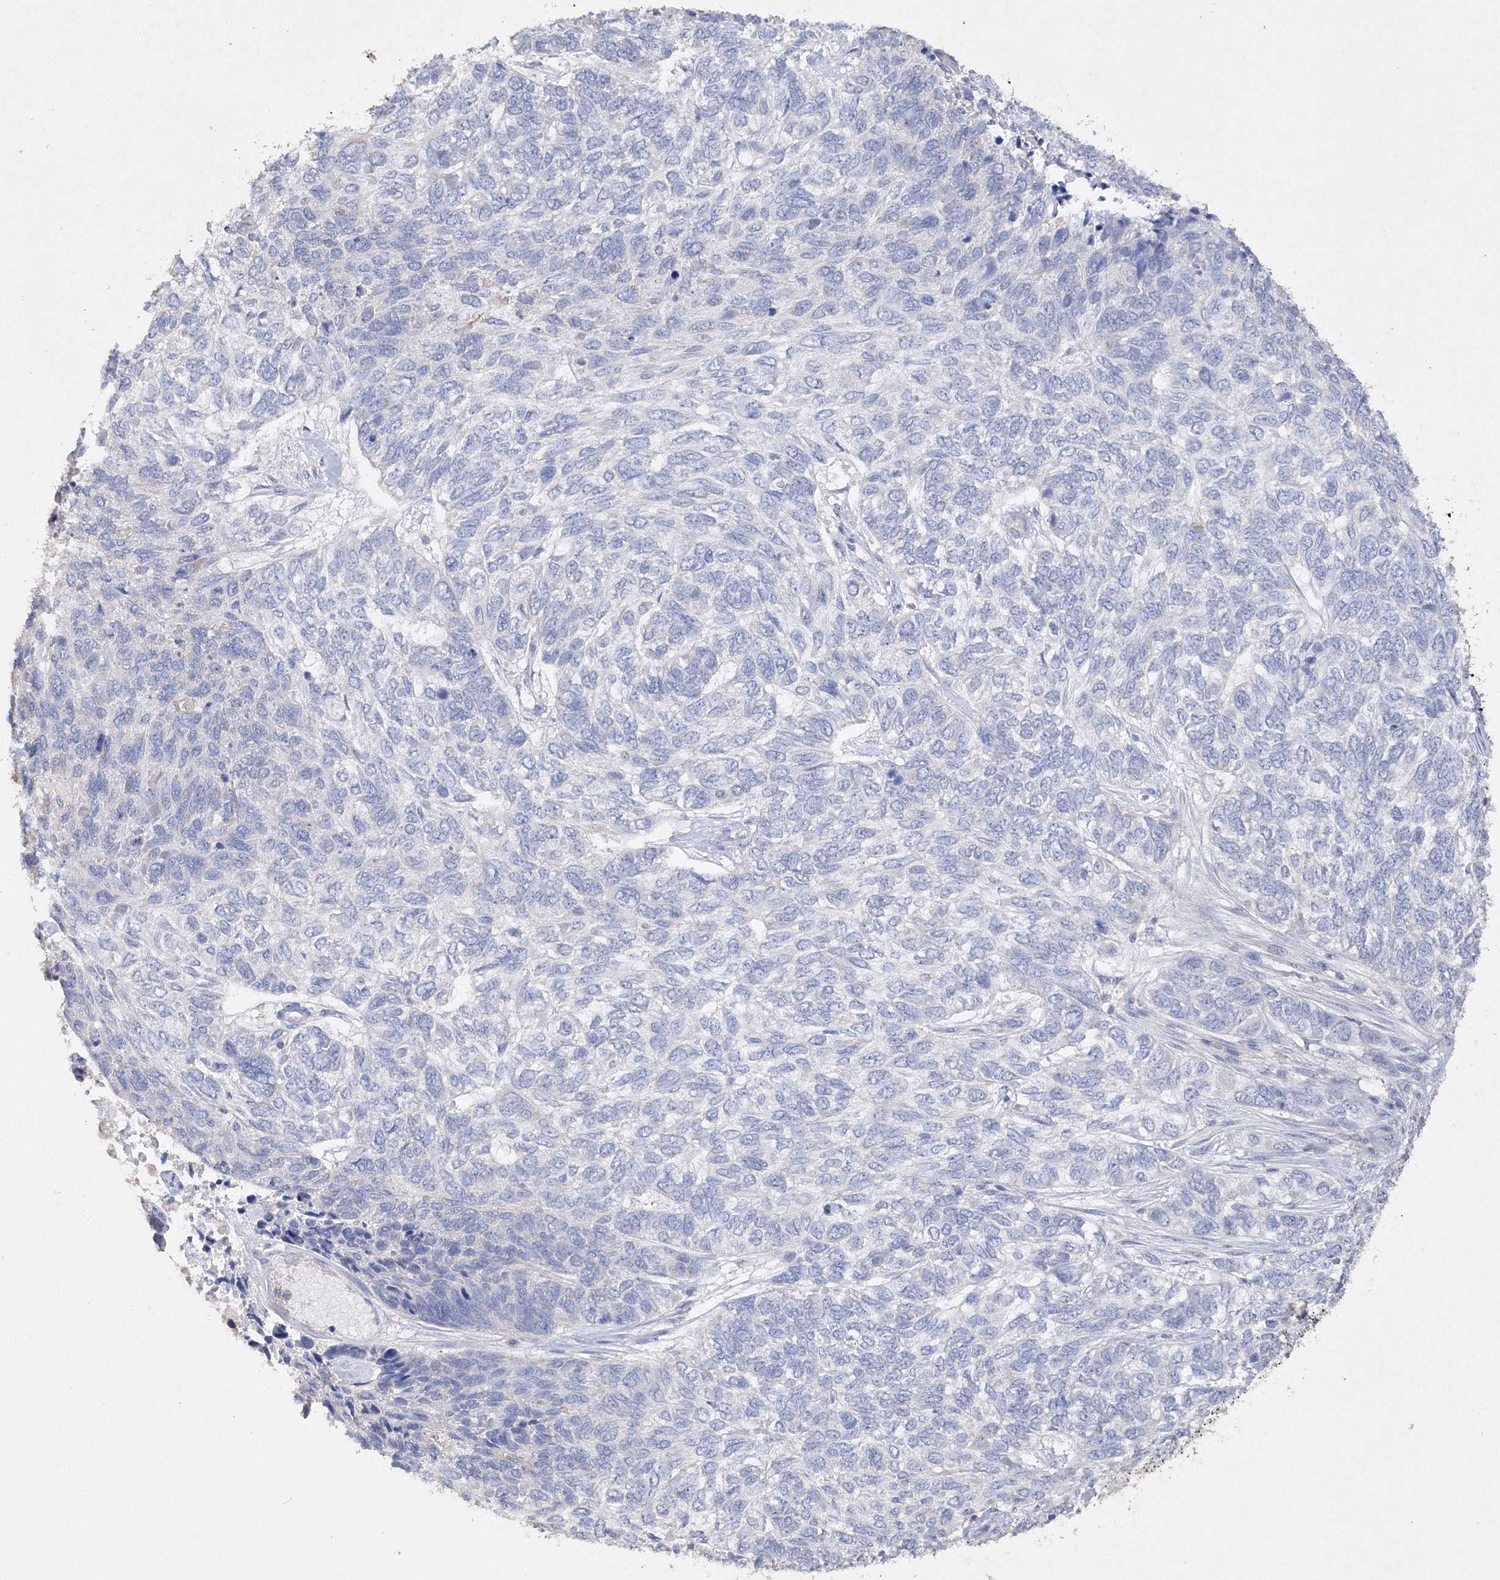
{"staining": {"intensity": "negative", "quantity": "none", "location": "none"}, "tissue": "skin cancer", "cell_type": "Tumor cells", "image_type": "cancer", "snomed": [{"axis": "morphology", "description": "Basal cell carcinoma"}, {"axis": "topography", "description": "Skin"}], "caption": "DAB immunohistochemical staining of skin cancer (basal cell carcinoma) shows no significant expression in tumor cells. The staining was performed using DAB to visualize the protein expression in brown, while the nuclei were stained in blue with hematoxylin (Magnification: 20x).", "gene": "GLS", "patient": {"sex": "female", "age": 65}}